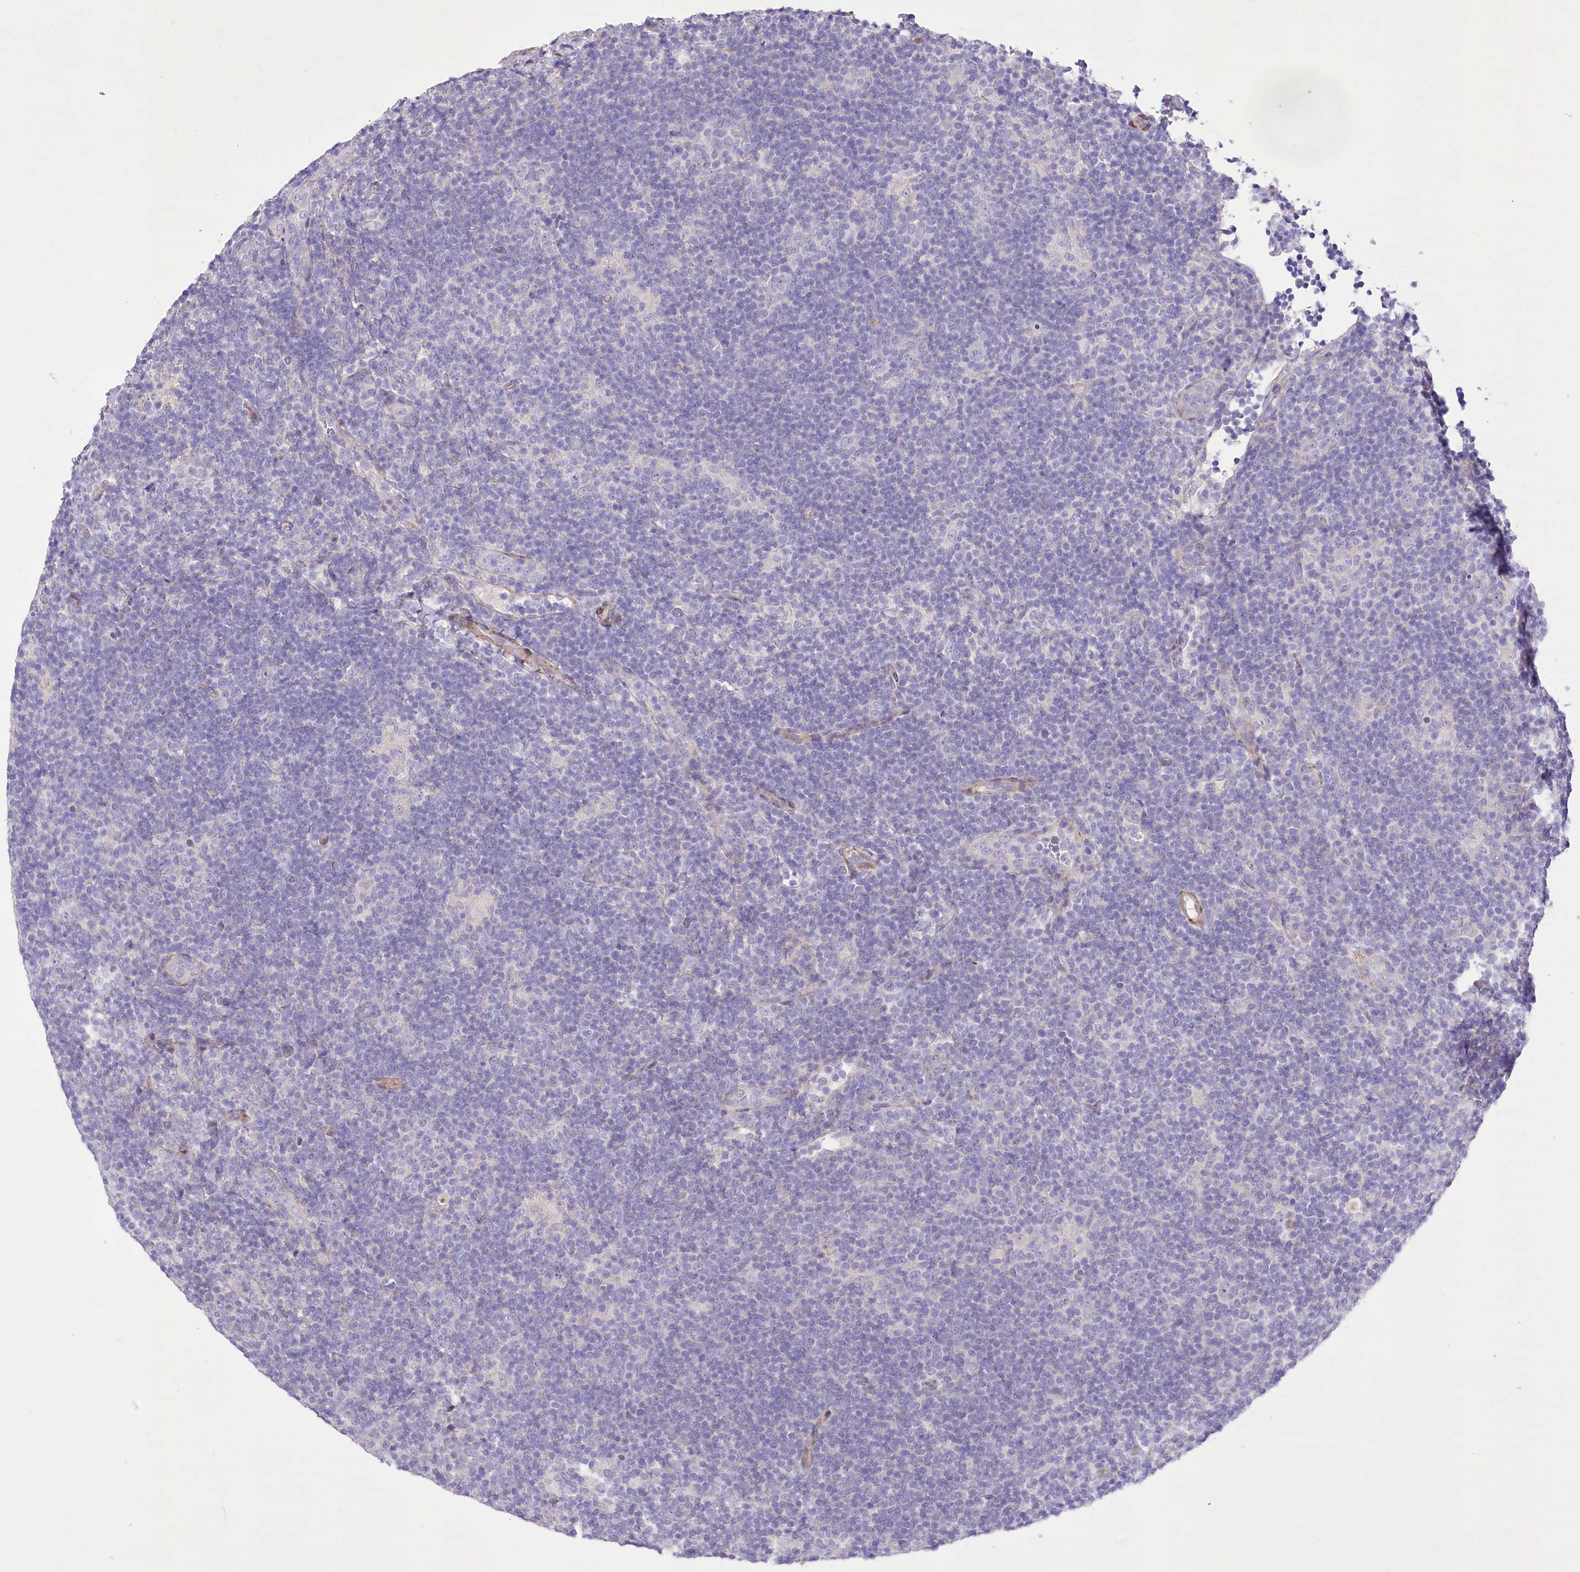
{"staining": {"intensity": "negative", "quantity": "none", "location": "none"}, "tissue": "lymphoma", "cell_type": "Tumor cells", "image_type": "cancer", "snomed": [{"axis": "morphology", "description": "Hodgkin's disease, NOS"}, {"axis": "topography", "description": "Lymph node"}], "caption": "Tumor cells show no significant positivity in lymphoma.", "gene": "ANGPTL3", "patient": {"sex": "female", "age": 57}}